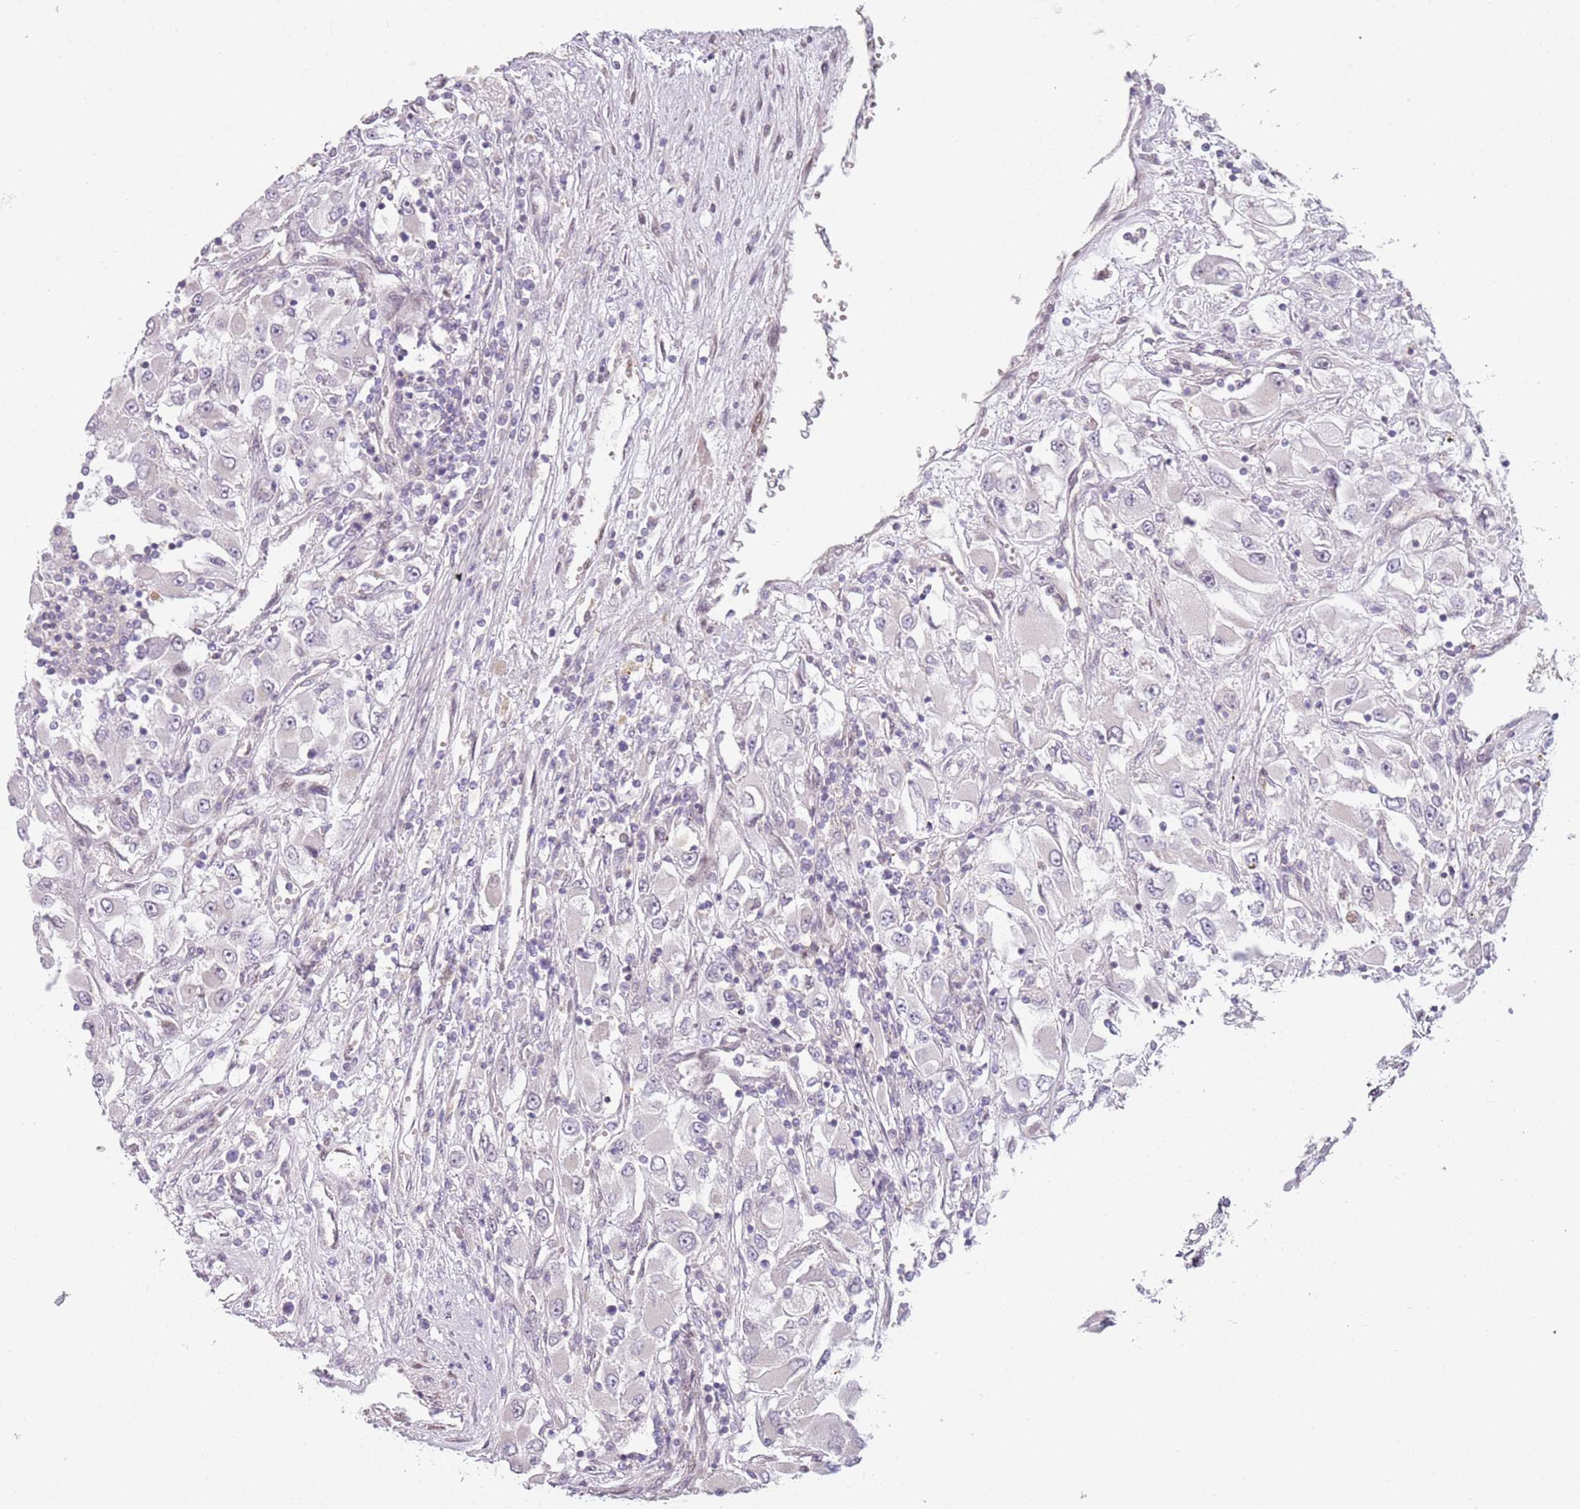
{"staining": {"intensity": "negative", "quantity": "none", "location": "none"}, "tissue": "renal cancer", "cell_type": "Tumor cells", "image_type": "cancer", "snomed": [{"axis": "morphology", "description": "Adenocarcinoma, NOS"}, {"axis": "topography", "description": "Kidney"}], "caption": "Immunohistochemical staining of renal adenocarcinoma exhibits no significant expression in tumor cells.", "gene": "DEFB116", "patient": {"sex": "female", "age": 52}}